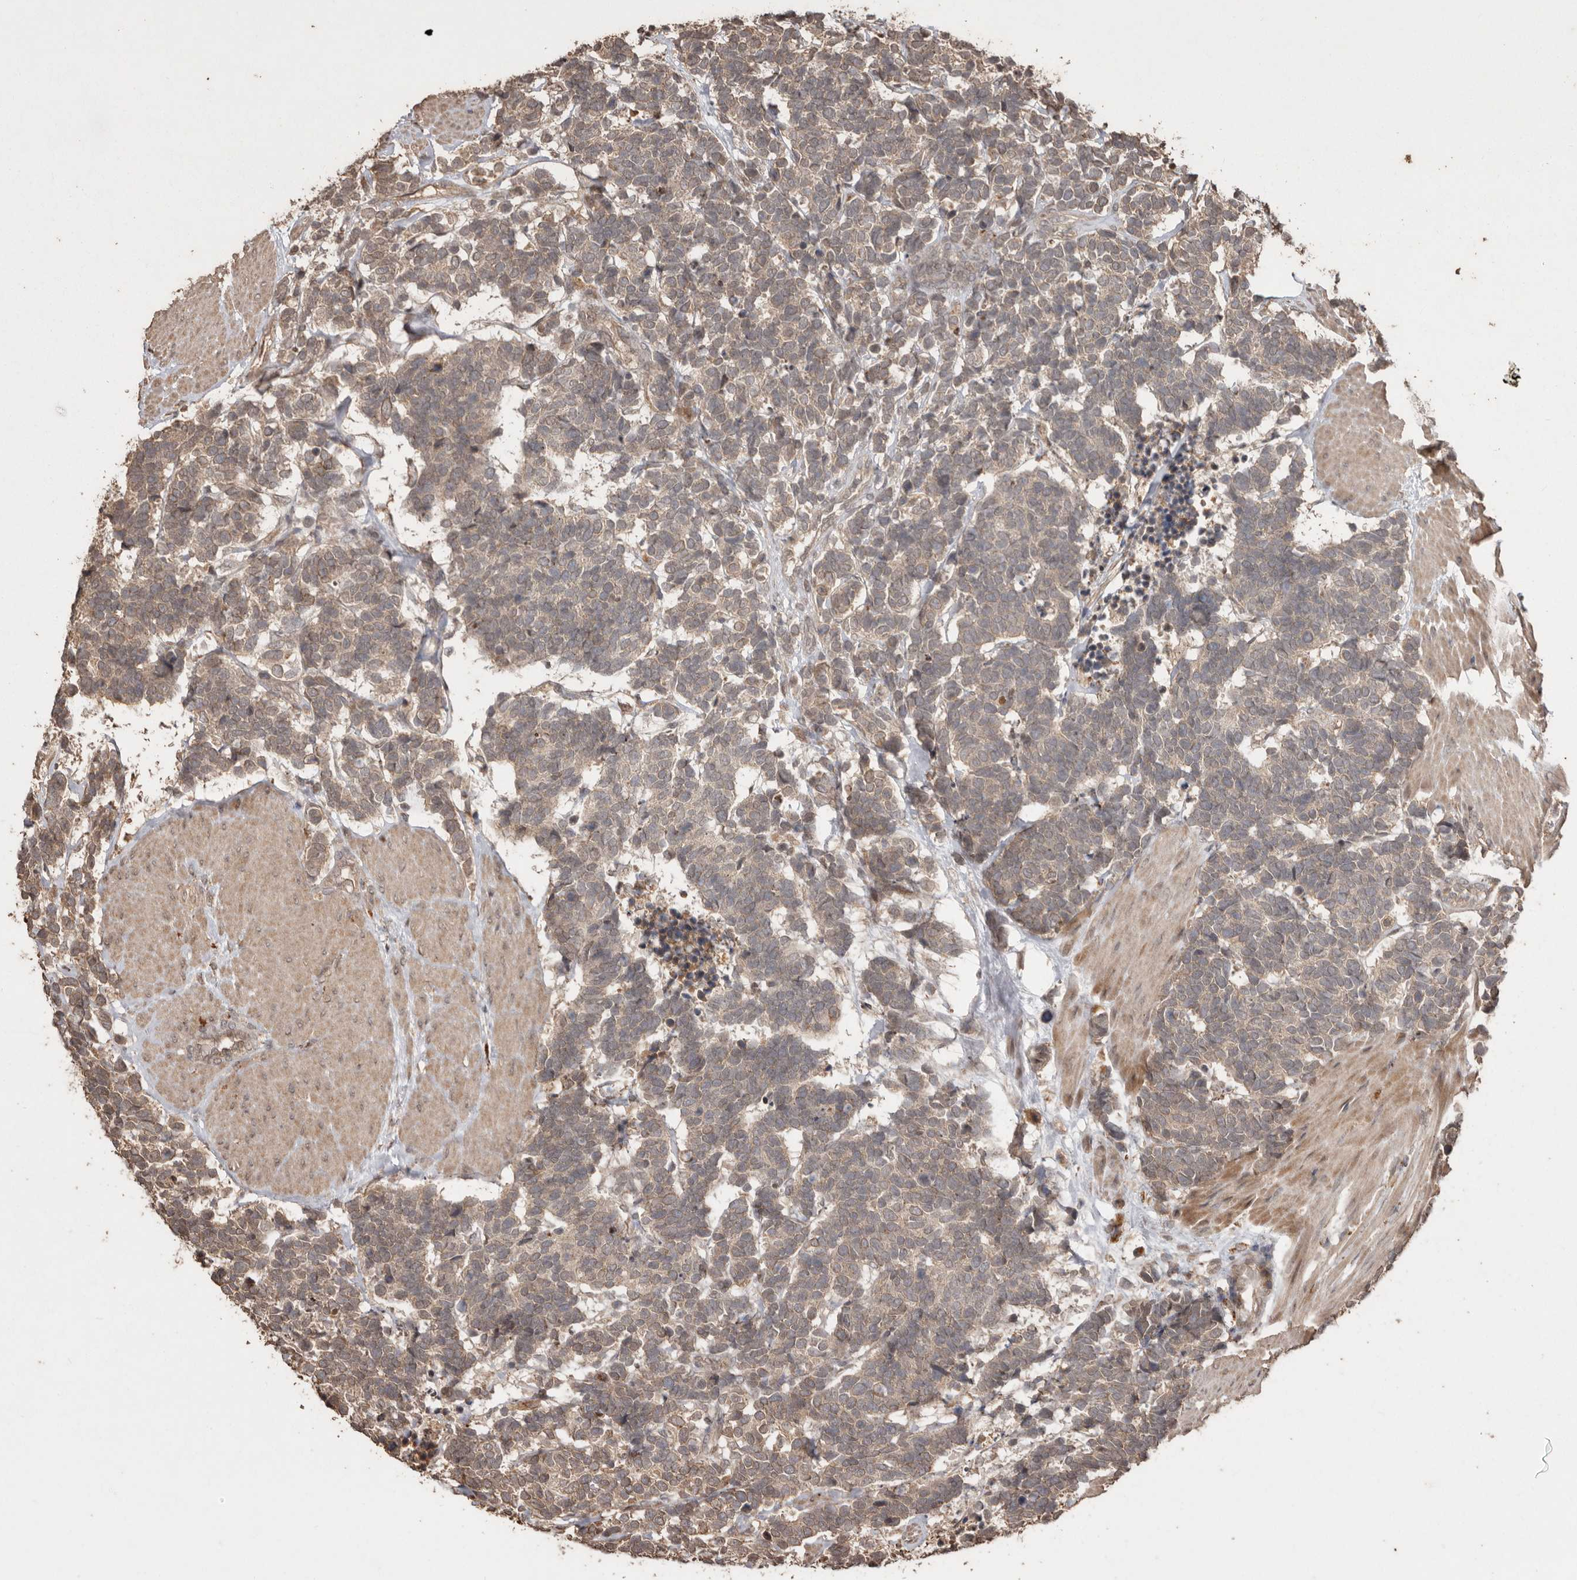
{"staining": {"intensity": "weak", "quantity": ">75%", "location": "cytoplasmic/membranous"}, "tissue": "carcinoid", "cell_type": "Tumor cells", "image_type": "cancer", "snomed": [{"axis": "morphology", "description": "Carcinoma, NOS"}, {"axis": "morphology", "description": "Carcinoid, malignant, NOS"}, {"axis": "topography", "description": "Urinary bladder"}], "caption": "Immunohistochemical staining of carcinoid shows weak cytoplasmic/membranous protein expression in approximately >75% of tumor cells.", "gene": "NUP43", "patient": {"sex": "male", "age": 57}}